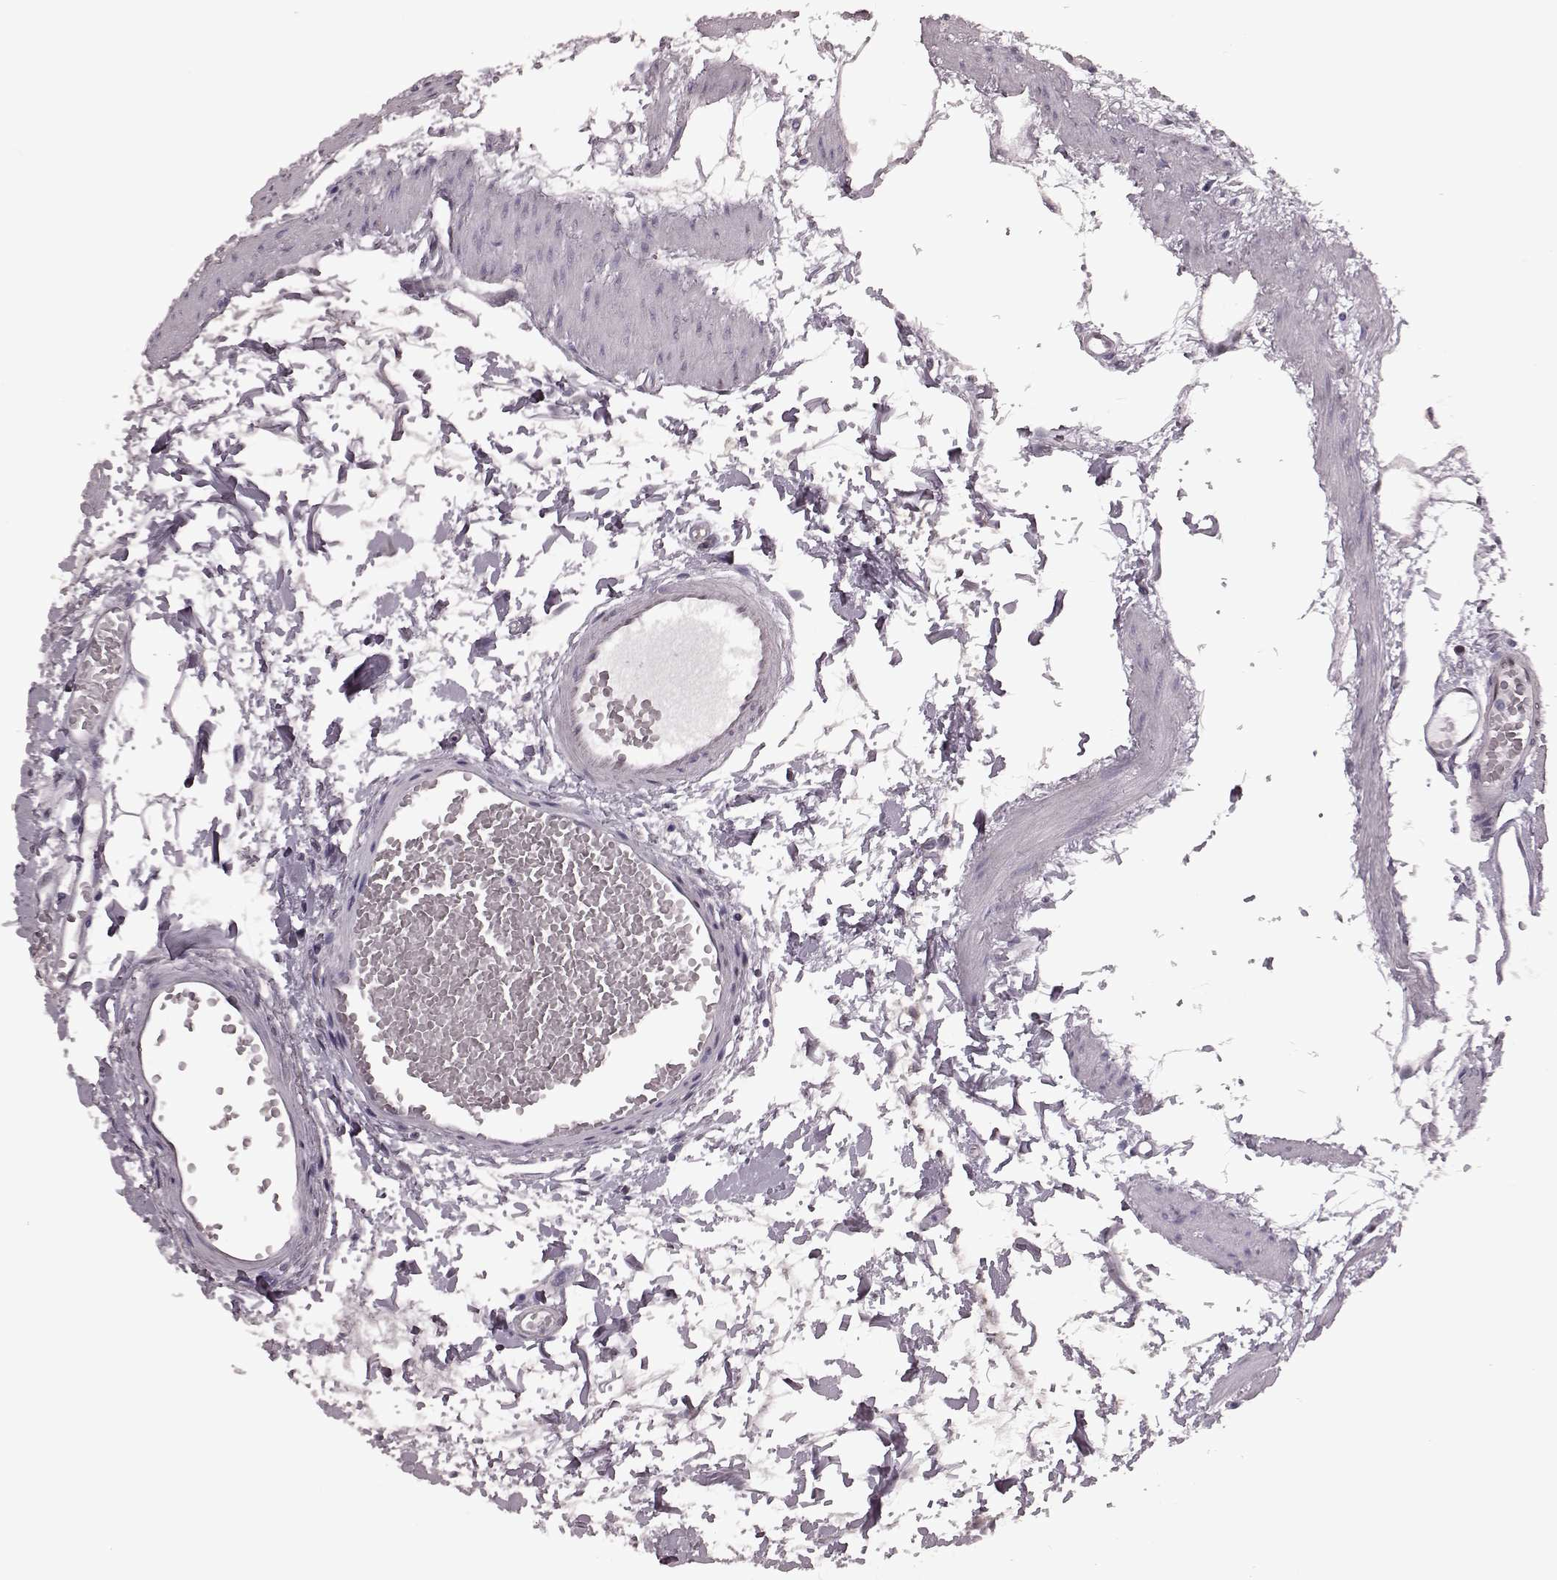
{"staining": {"intensity": "moderate", "quantity": "<25%", "location": "nuclear"}, "tissue": "stomach", "cell_type": "Glandular cells", "image_type": "normal", "snomed": [{"axis": "morphology", "description": "Normal tissue, NOS"}, {"axis": "topography", "description": "Stomach"}], "caption": "Glandular cells exhibit low levels of moderate nuclear positivity in approximately <25% of cells in unremarkable human stomach.", "gene": "NR2C1", "patient": {"sex": "male", "age": 55}}